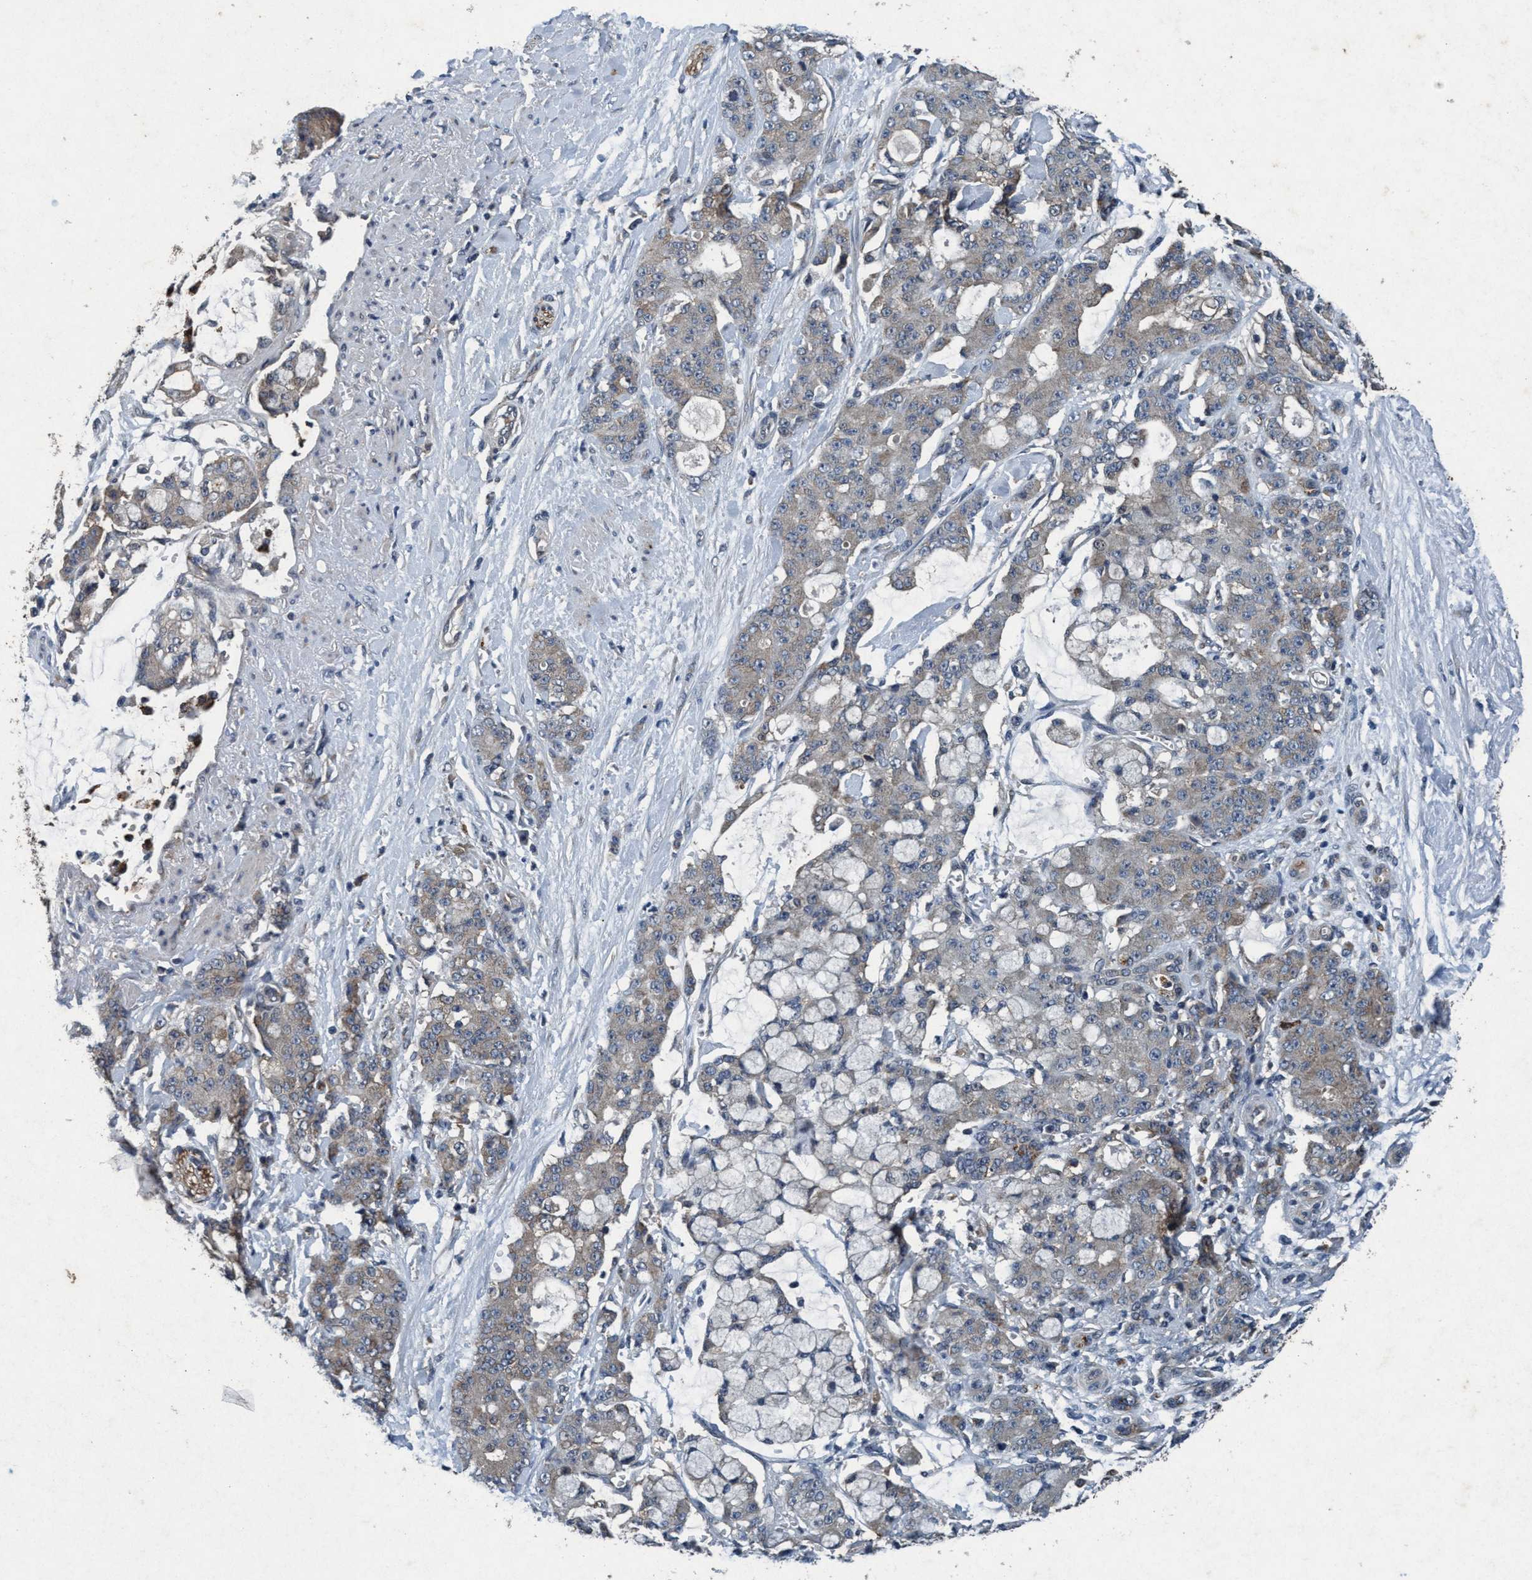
{"staining": {"intensity": "weak", "quantity": "<25%", "location": "cytoplasmic/membranous"}, "tissue": "pancreatic cancer", "cell_type": "Tumor cells", "image_type": "cancer", "snomed": [{"axis": "morphology", "description": "Adenocarcinoma, NOS"}, {"axis": "topography", "description": "Pancreas"}], "caption": "Immunohistochemical staining of adenocarcinoma (pancreatic) reveals no significant staining in tumor cells.", "gene": "AKT1S1", "patient": {"sex": "female", "age": 73}}